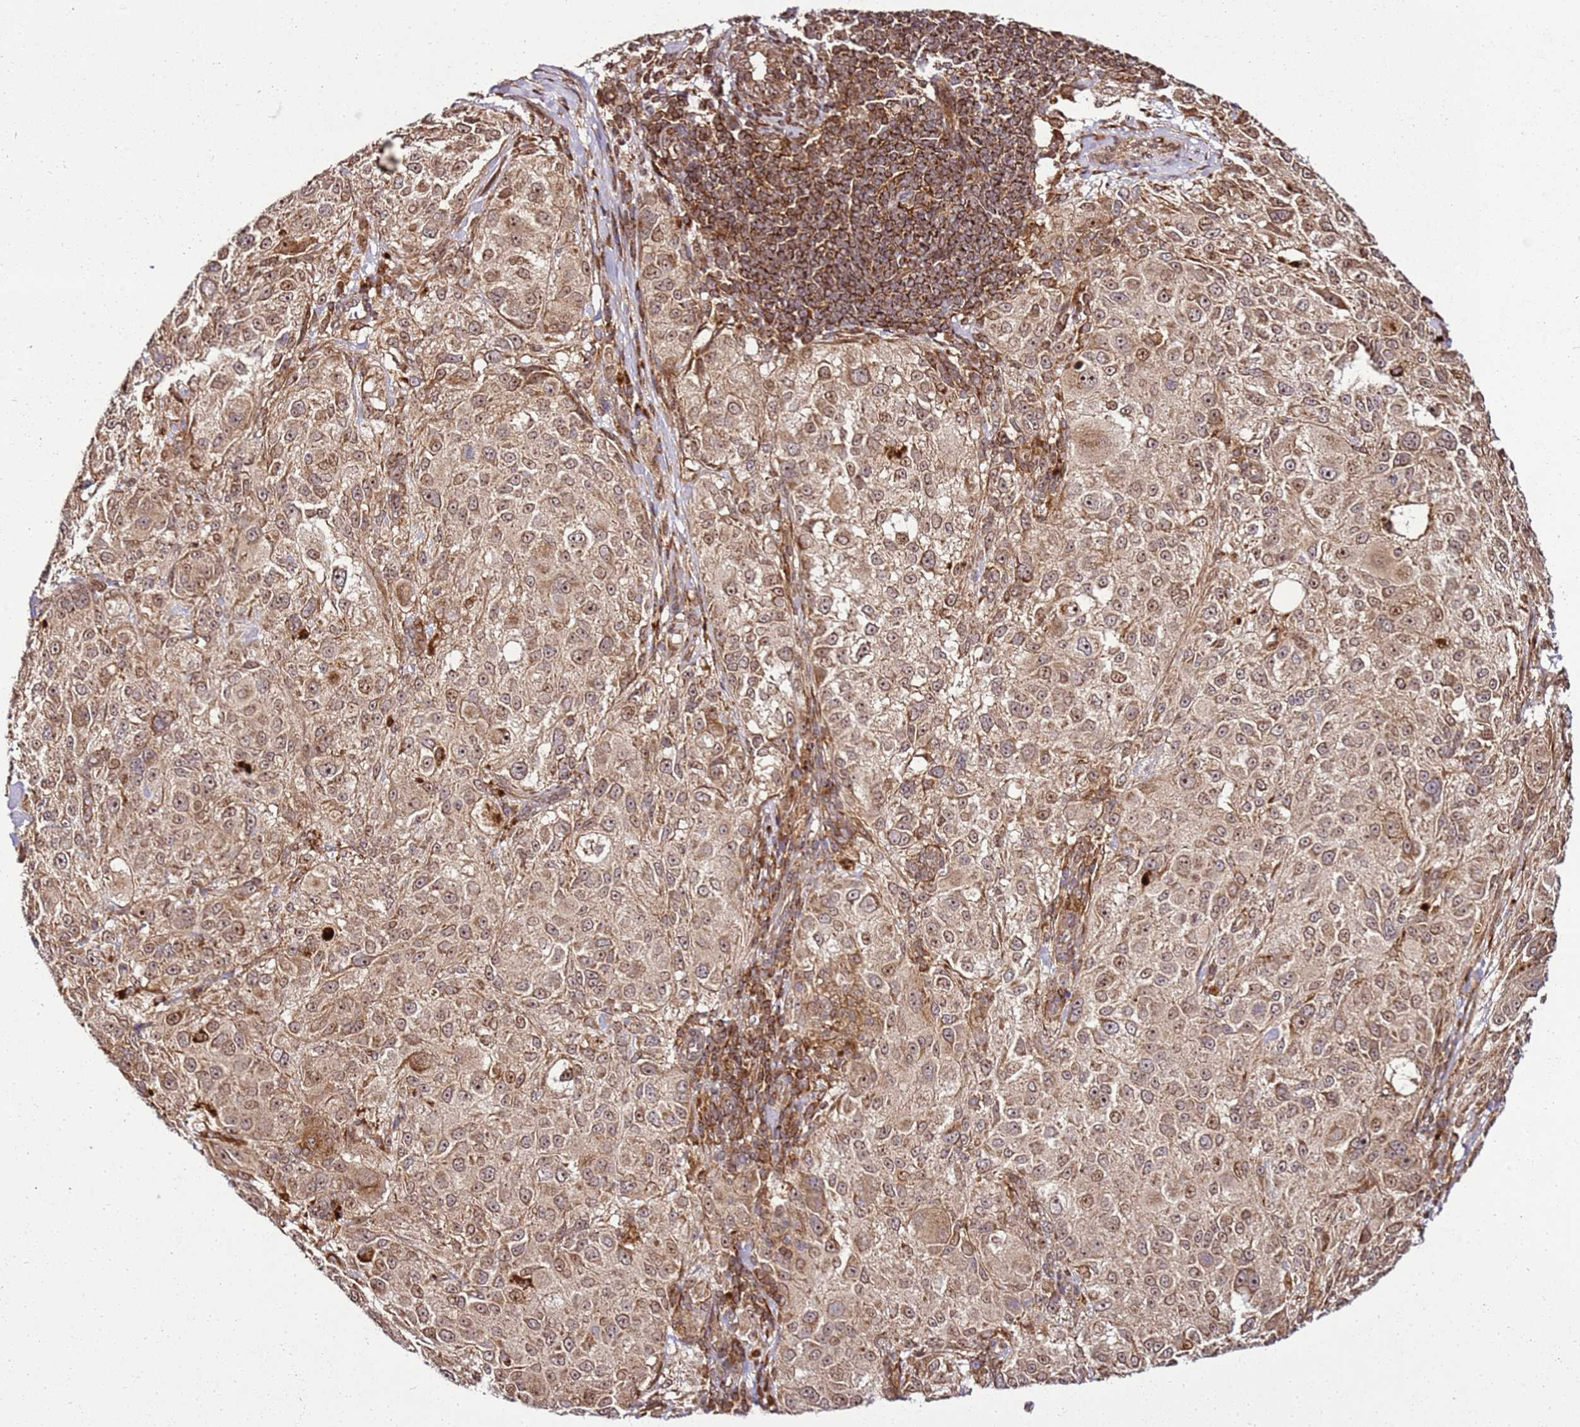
{"staining": {"intensity": "moderate", "quantity": ">75%", "location": "cytoplasmic/membranous,nuclear"}, "tissue": "melanoma", "cell_type": "Tumor cells", "image_type": "cancer", "snomed": [{"axis": "morphology", "description": "Necrosis, NOS"}, {"axis": "morphology", "description": "Malignant melanoma, NOS"}, {"axis": "topography", "description": "Skin"}], "caption": "Malignant melanoma stained for a protein (brown) demonstrates moderate cytoplasmic/membranous and nuclear positive expression in about >75% of tumor cells.", "gene": "RASA3", "patient": {"sex": "female", "age": 87}}